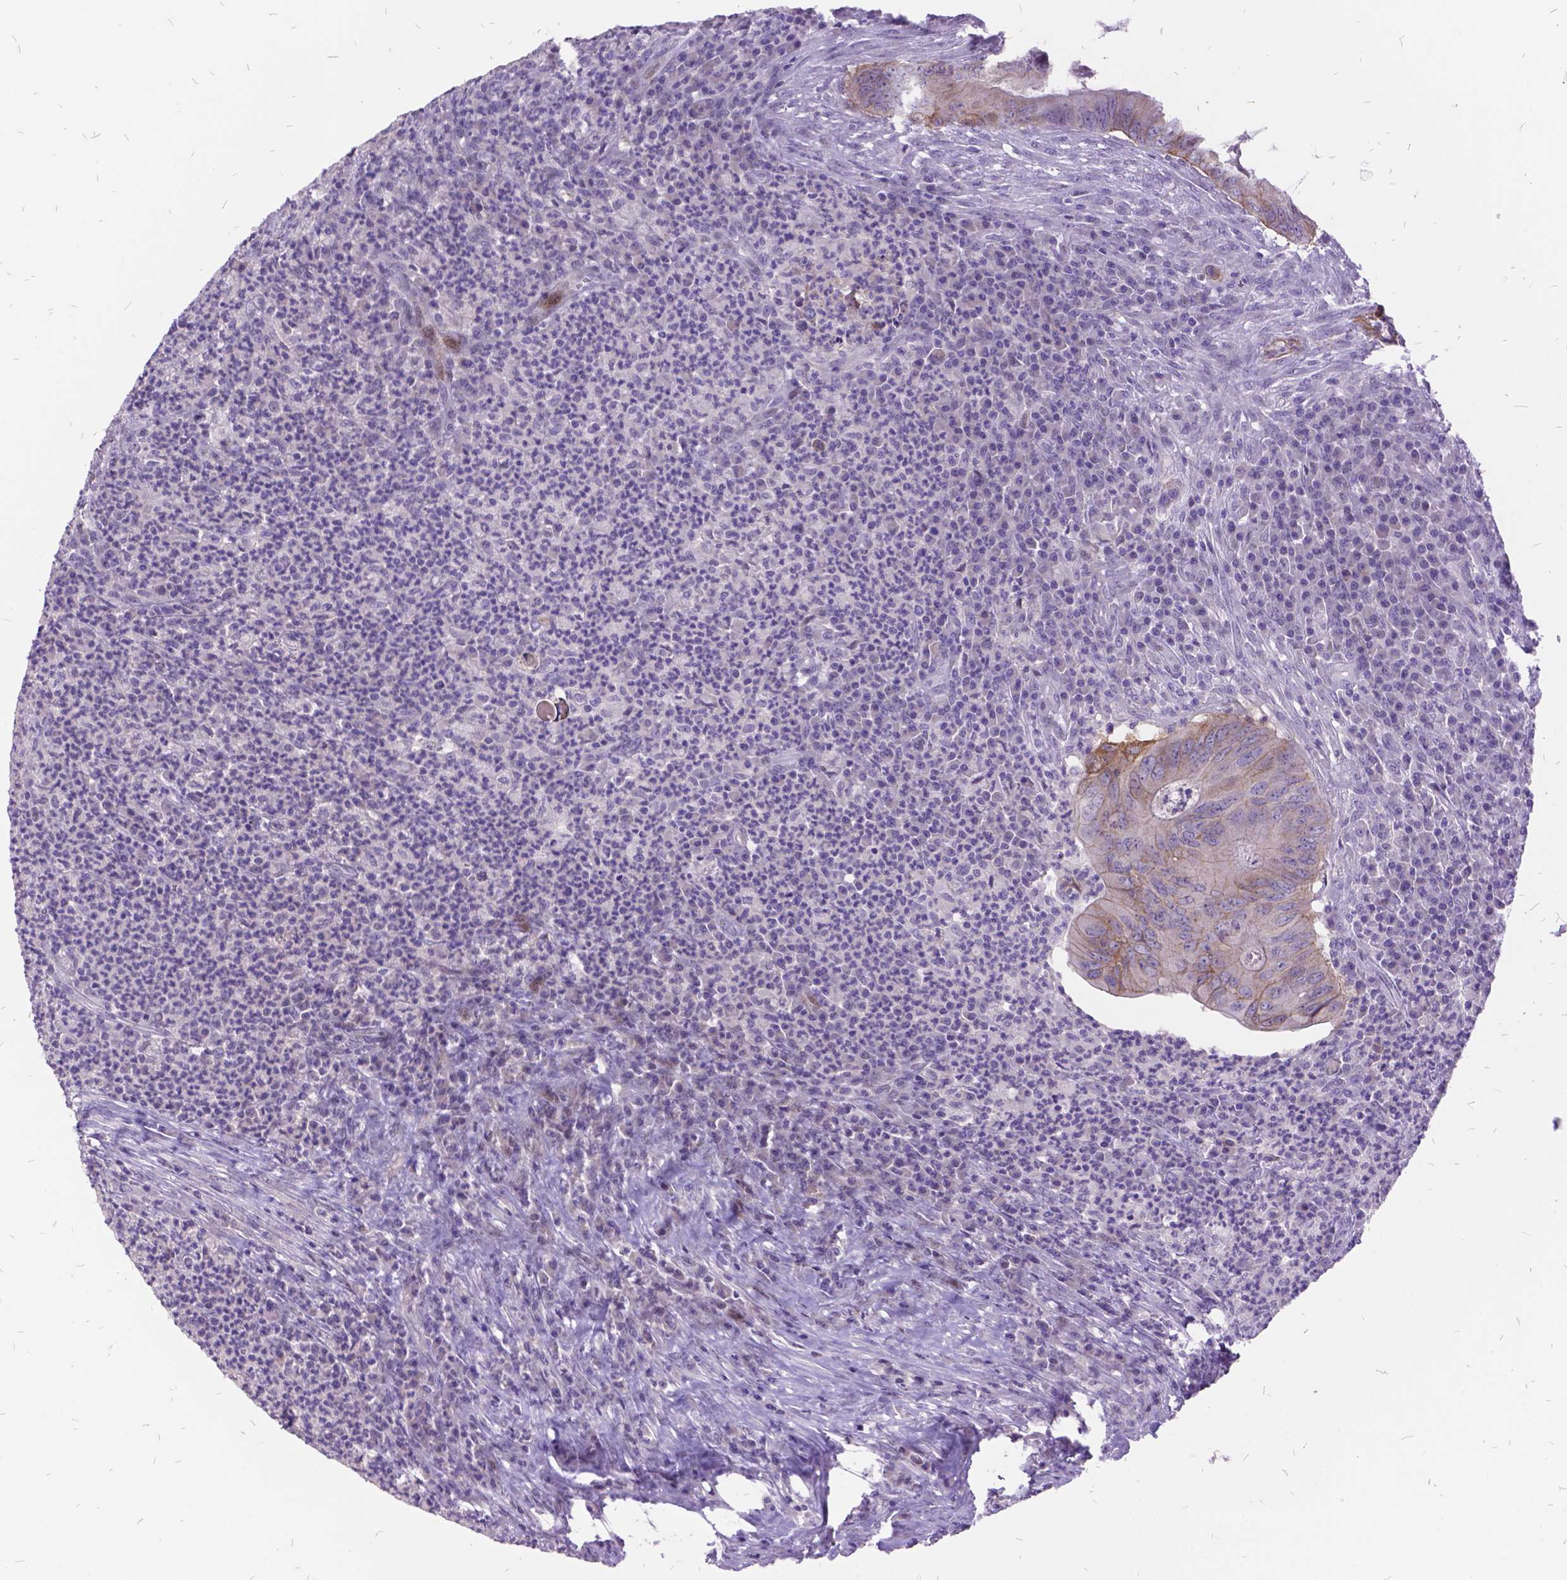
{"staining": {"intensity": "weak", "quantity": "25%-75%", "location": "cytoplasmic/membranous"}, "tissue": "colorectal cancer", "cell_type": "Tumor cells", "image_type": "cancer", "snomed": [{"axis": "morphology", "description": "Adenocarcinoma, NOS"}, {"axis": "topography", "description": "Colon"}], "caption": "Brown immunohistochemical staining in adenocarcinoma (colorectal) shows weak cytoplasmic/membranous positivity in about 25%-75% of tumor cells. Ihc stains the protein in brown and the nuclei are stained blue.", "gene": "ITGB6", "patient": {"sex": "female", "age": 74}}